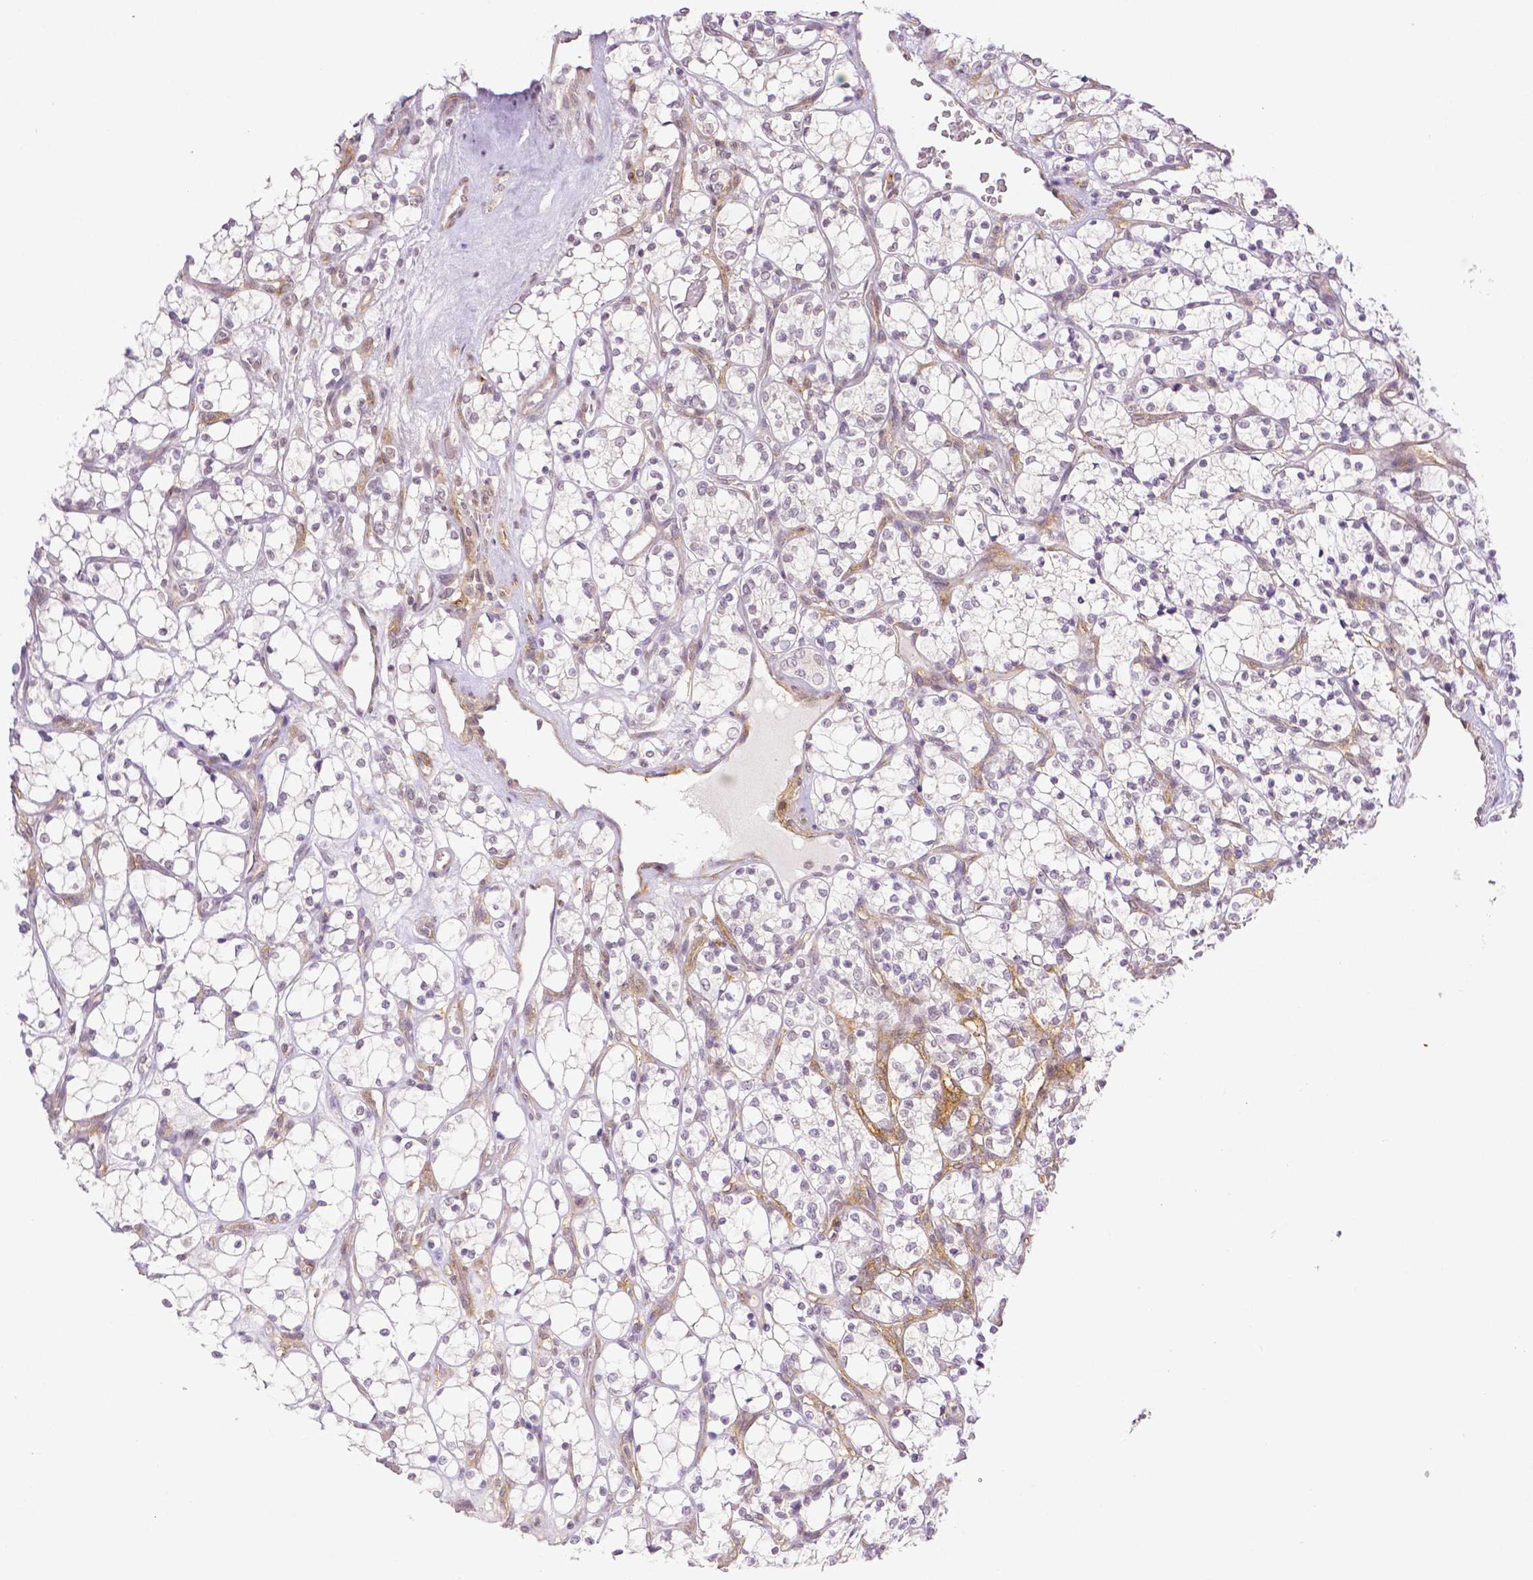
{"staining": {"intensity": "negative", "quantity": "none", "location": "none"}, "tissue": "renal cancer", "cell_type": "Tumor cells", "image_type": "cancer", "snomed": [{"axis": "morphology", "description": "Adenocarcinoma, NOS"}, {"axis": "topography", "description": "Kidney"}], "caption": "The image reveals no significant staining in tumor cells of renal cancer (adenocarcinoma).", "gene": "THY1", "patient": {"sex": "female", "age": 69}}